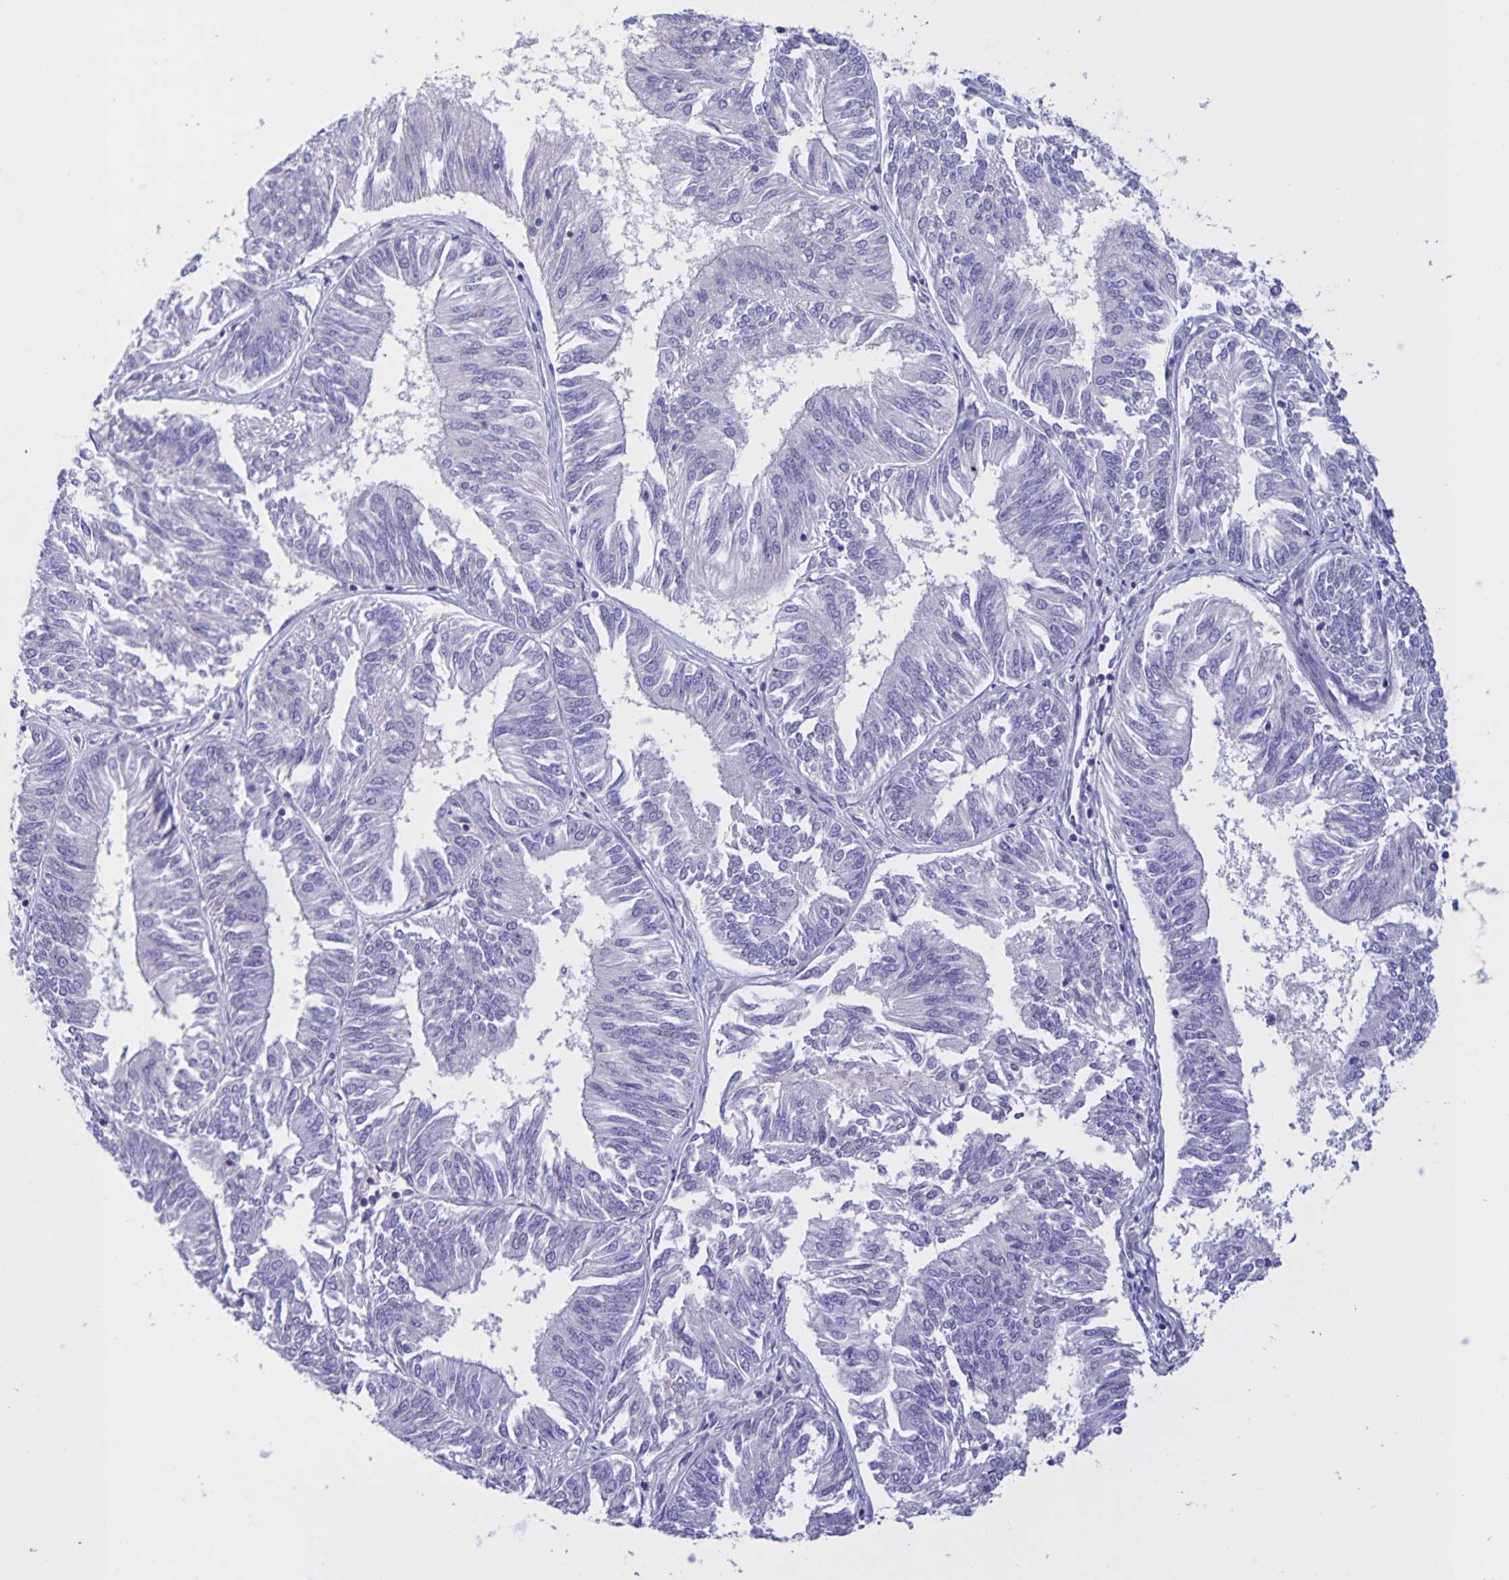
{"staining": {"intensity": "negative", "quantity": "none", "location": "none"}, "tissue": "endometrial cancer", "cell_type": "Tumor cells", "image_type": "cancer", "snomed": [{"axis": "morphology", "description": "Adenocarcinoma, NOS"}, {"axis": "topography", "description": "Endometrium"}], "caption": "Endometrial cancer (adenocarcinoma) was stained to show a protein in brown. There is no significant staining in tumor cells.", "gene": "DMGDH", "patient": {"sex": "female", "age": 58}}